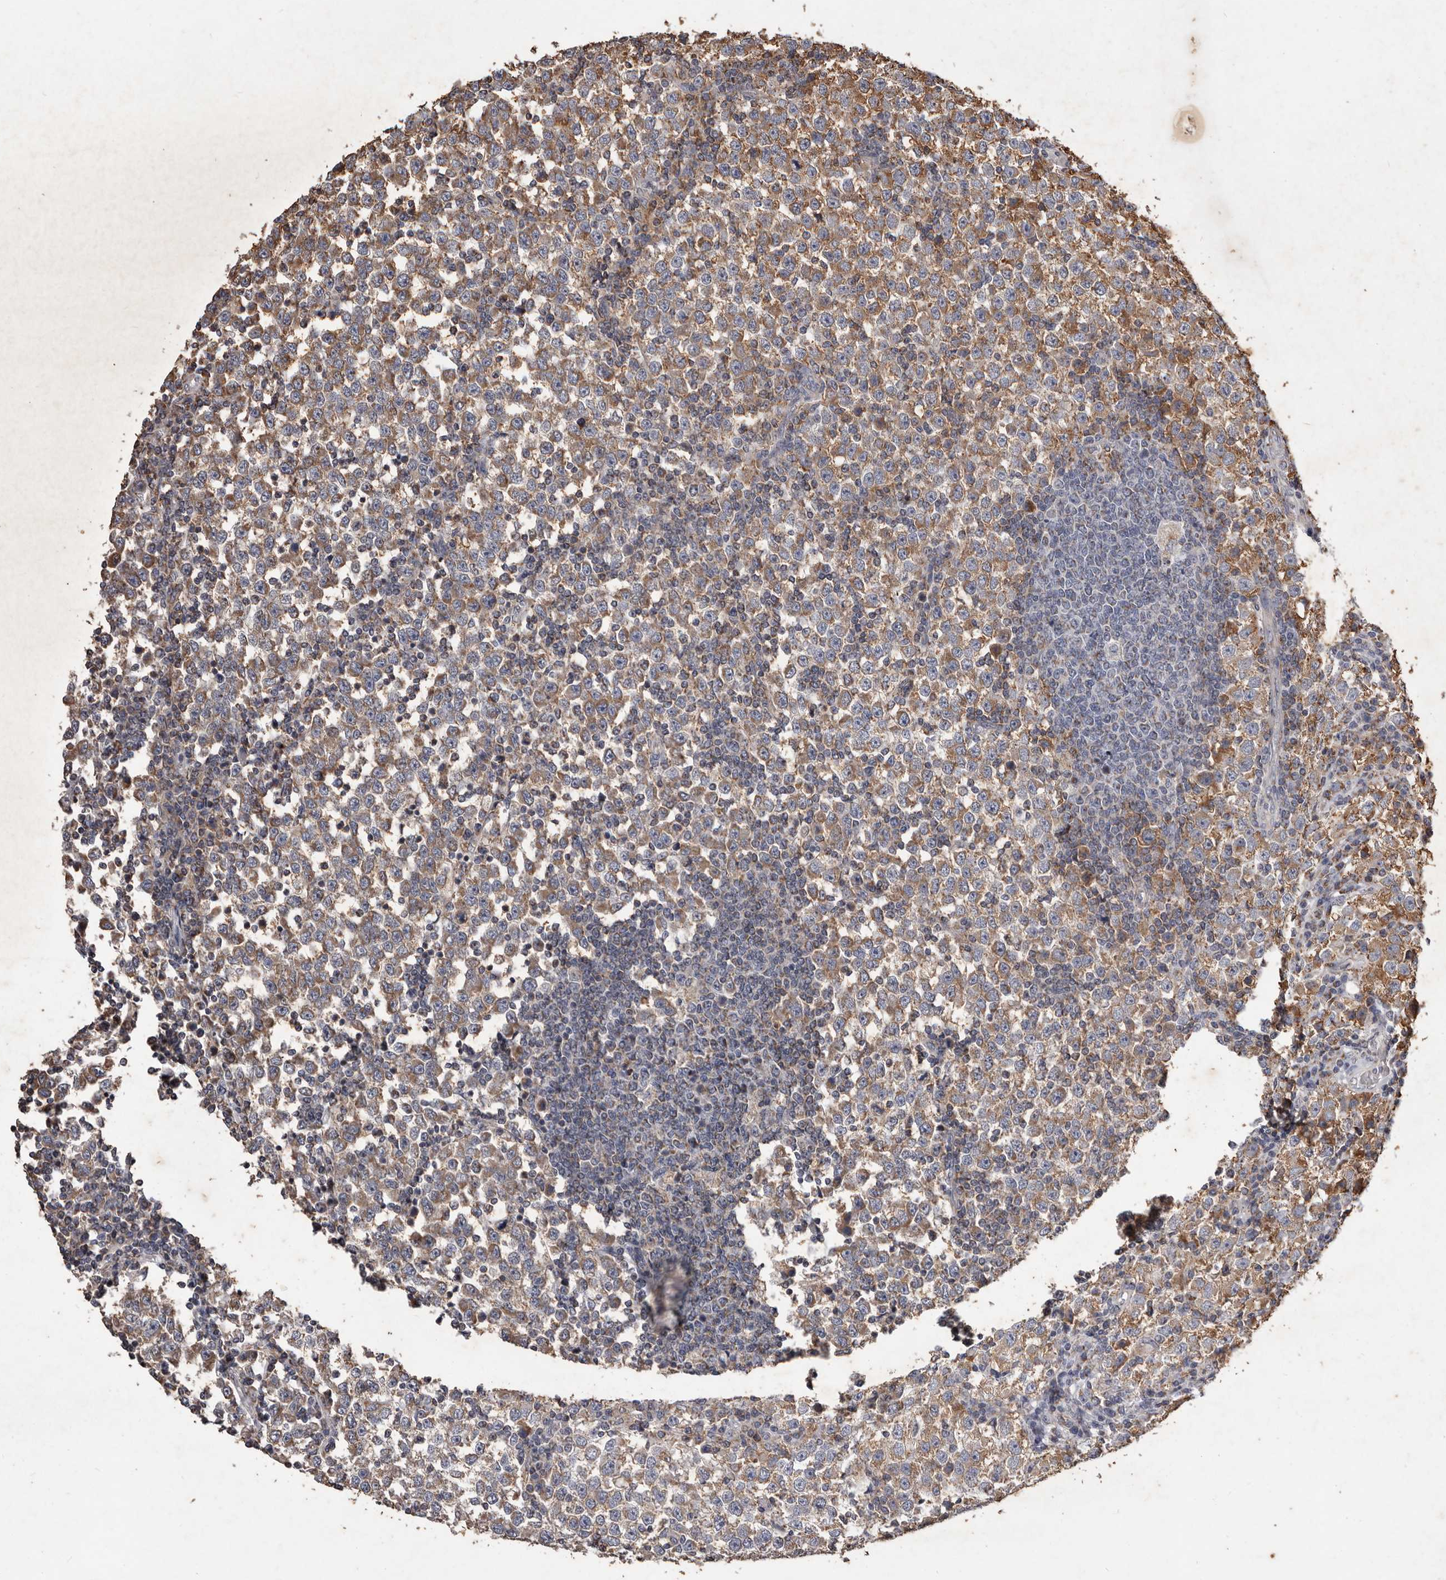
{"staining": {"intensity": "moderate", "quantity": ">75%", "location": "cytoplasmic/membranous"}, "tissue": "testis cancer", "cell_type": "Tumor cells", "image_type": "cancer", "snomed": [{"axis": "morphology", "description": "Seminoma, NOS"}, {"axis": "topography", "description": "Testis"}], "caption": "Approximately >75% of tumor cells in human testis seminoma display moderate cytoplasmic/membranous protein expression as visualized by brown immunohistochemical staining.", "gene": "CXCL14", "patient": {"sex": "male", "age": 65}}